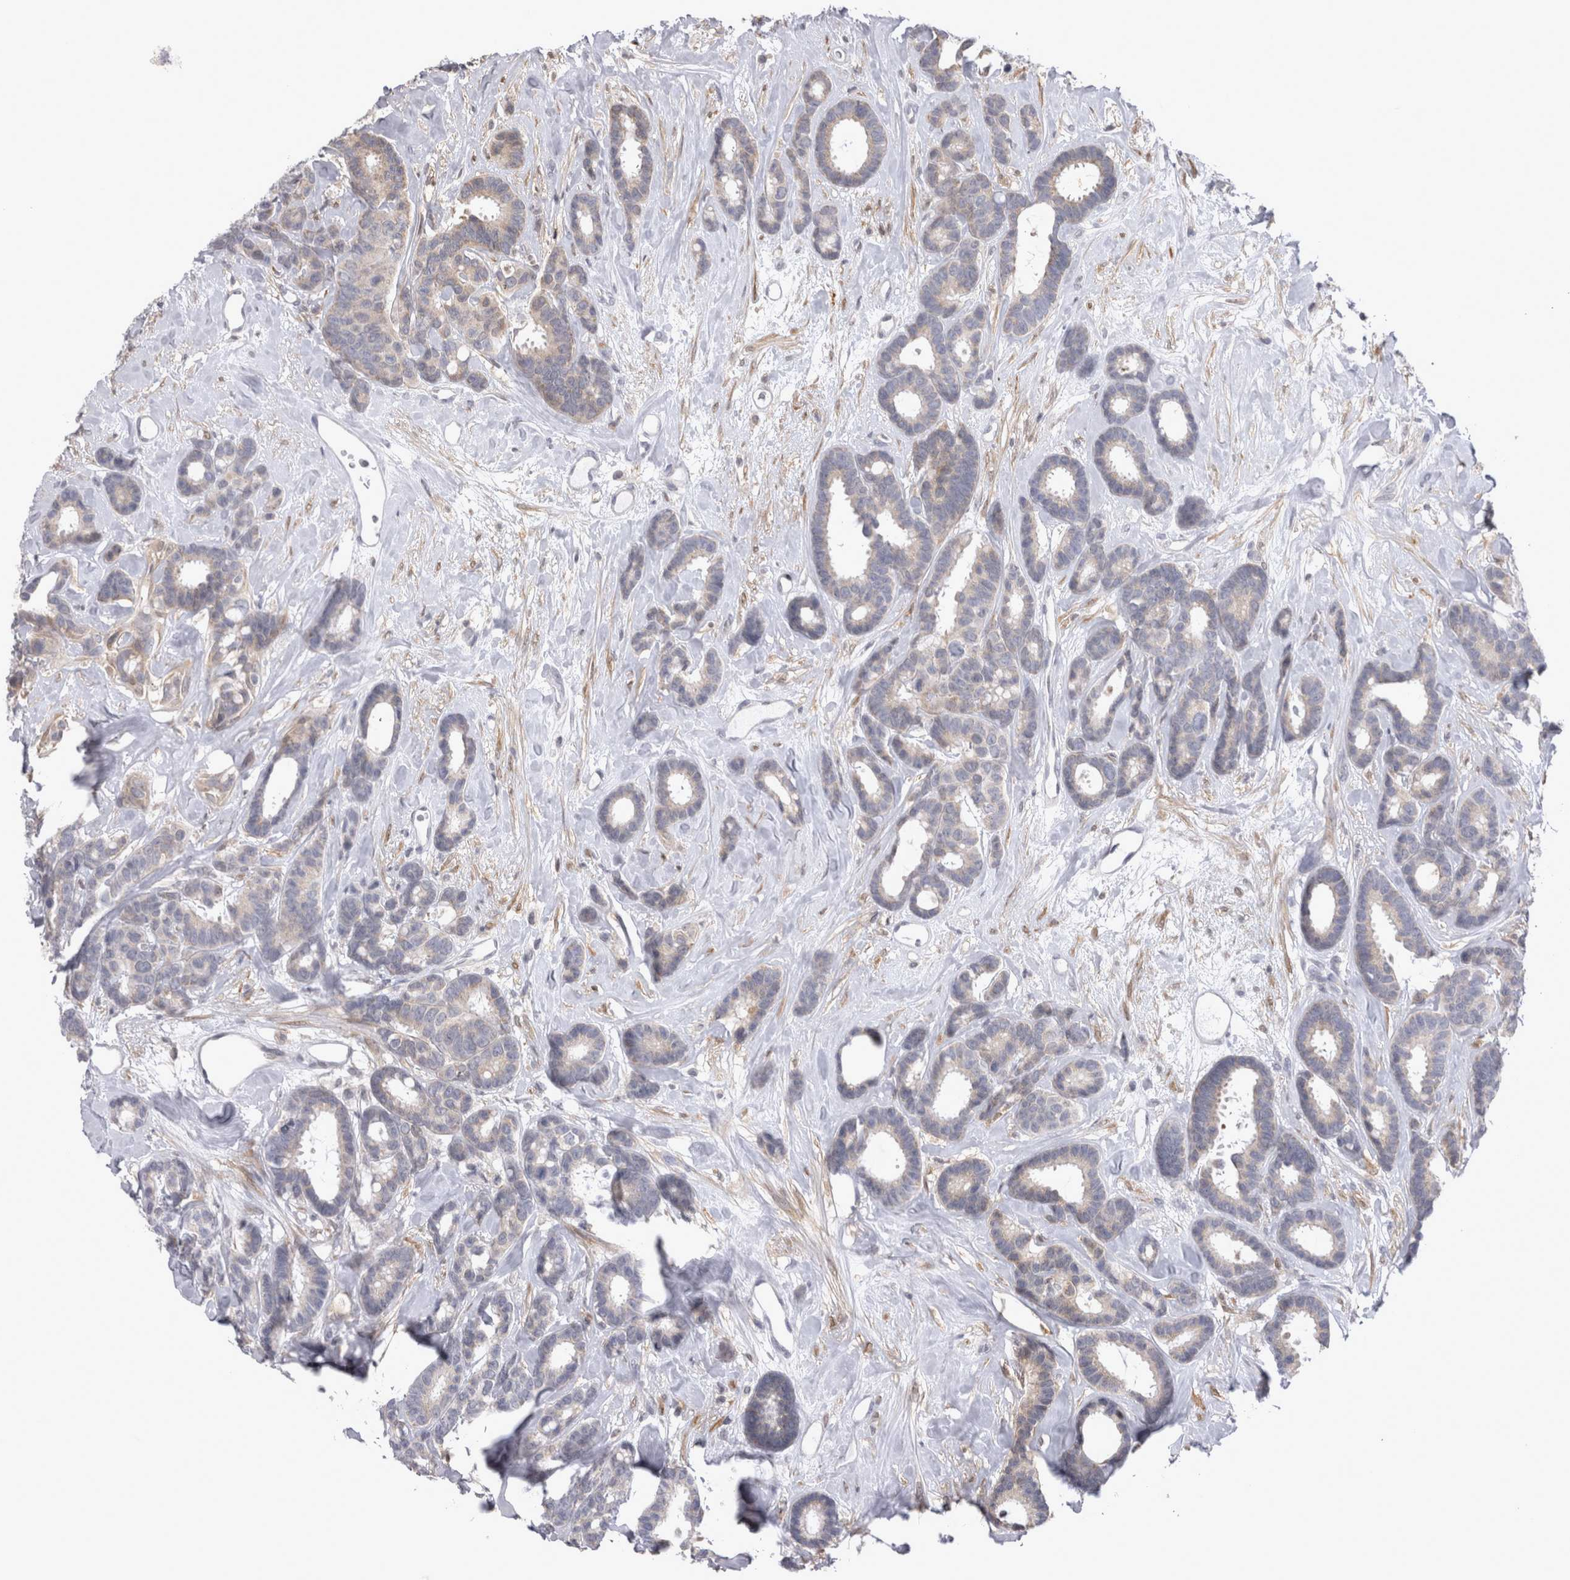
{"staining": {"intensity": "weak", "quantity": "<25%", "location": "cytoplasmic/membranous"}, "tissue": "breast cancer", "cell_type": "Tumor cells", "image_type": "cancer", "snomed": [{"axis": "morphology", "description": "Duct carcinoma"}, {"axis": "topography", "description": "Breast"}], "caption": "High power microscopy photomicrograph of an immunohistochemistry image of intraductal carcinoma (breast), revealing no significant staining in tumor cells.", "gene": "CHIC2", "patient": {"sex": "female", "age": 87}}